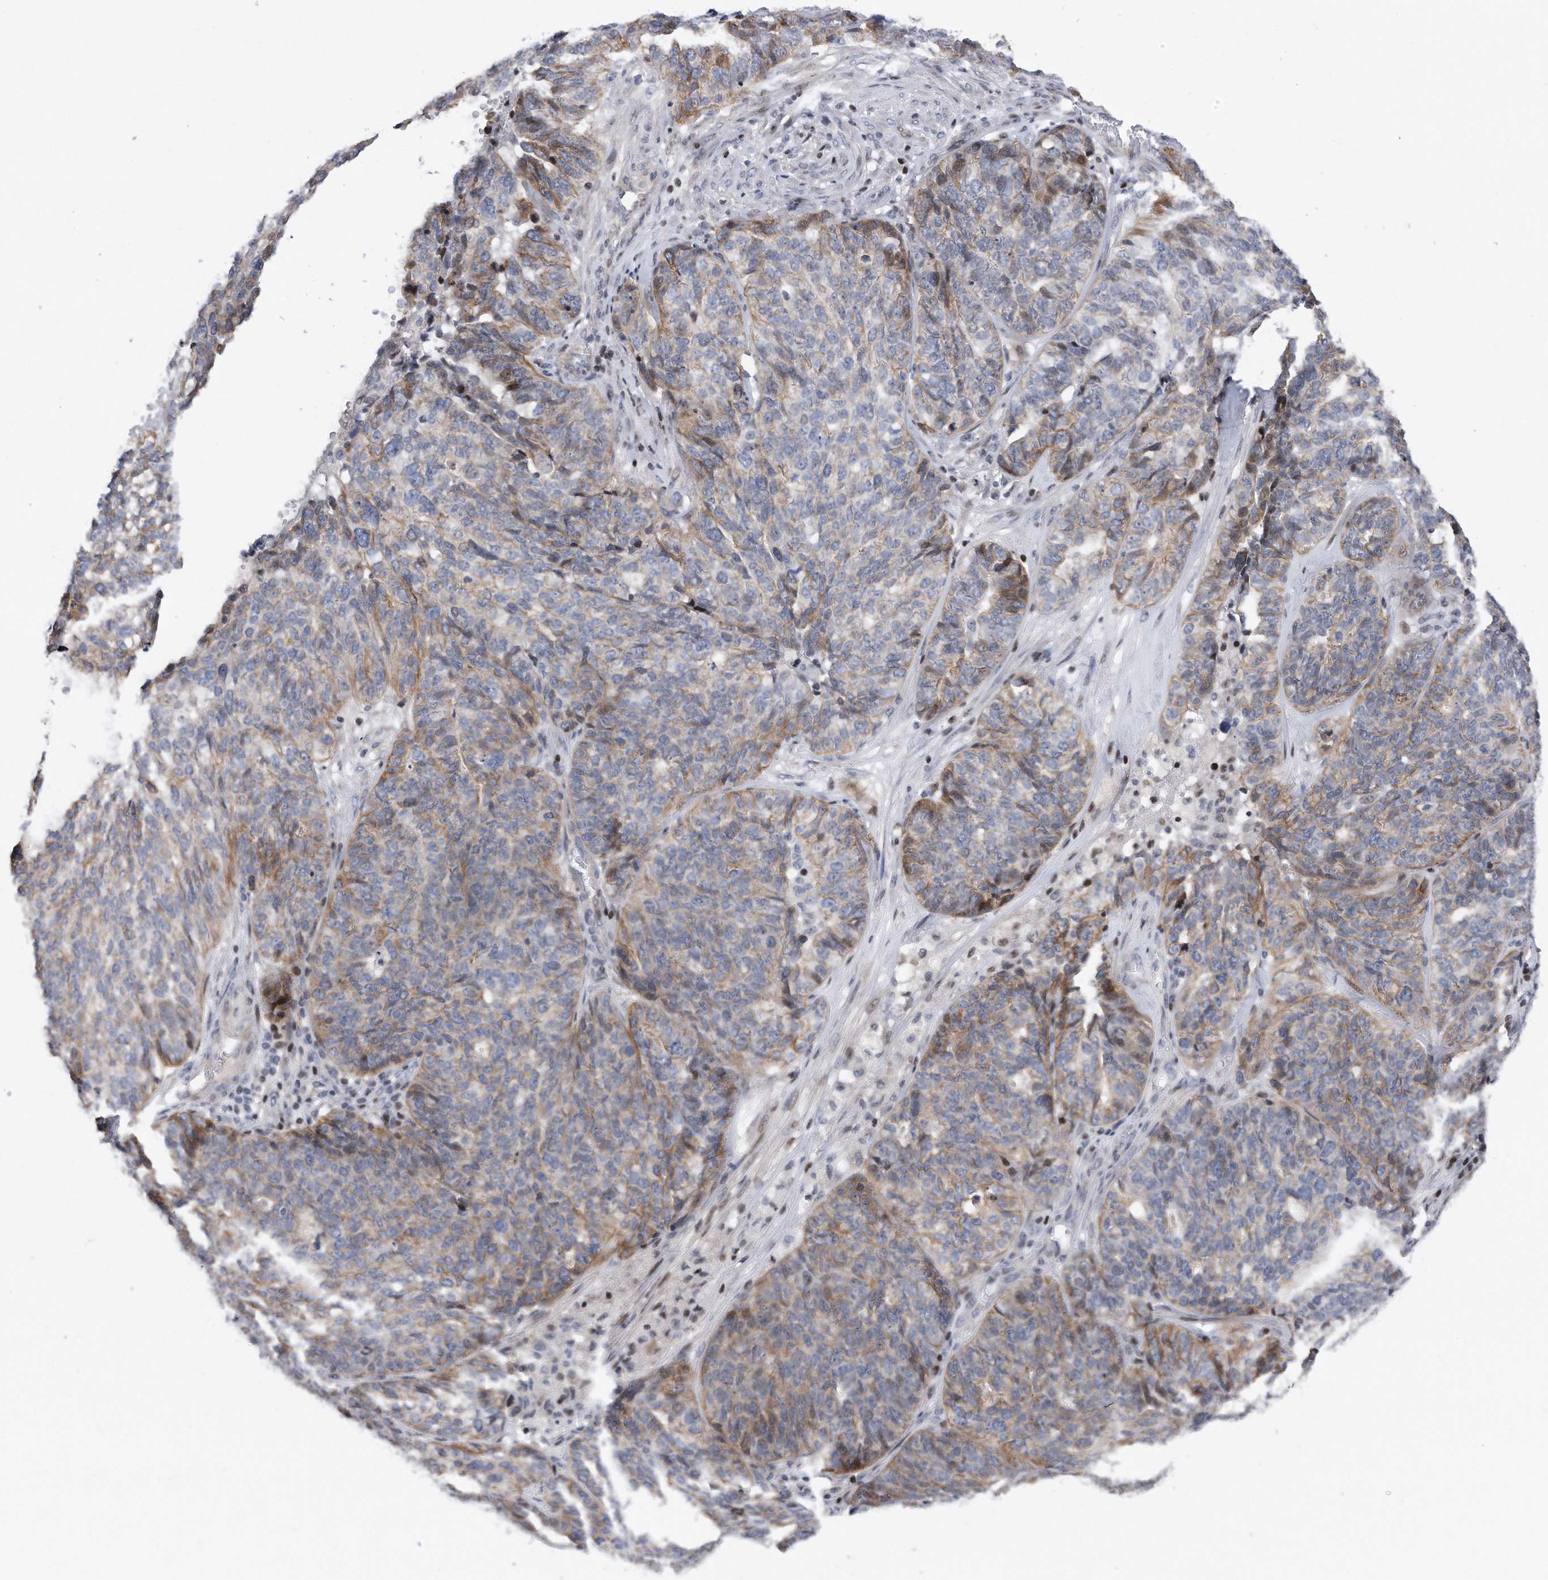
{"staining": {"intensity": "weak", "quantity": "<25%", "location": "cytoplasmic/membranous"}, "tissue": "ovarian cancer", "cell_type": "Tumor cells", "image_type": "cancer", "snomed": [{"axis": "morphology", "description": "Cystadenocarcinoma, serous, NOS"}, {"axis": "topography", "description": "Ovary"}], "caption": "Immunohistochemistry (IHC) of serous cystadenocarcinoma (ovarian) exhibits no positivity in tumor cells.", "gene": "CDH12", "patient": {"sex": "female", "age": 59}}